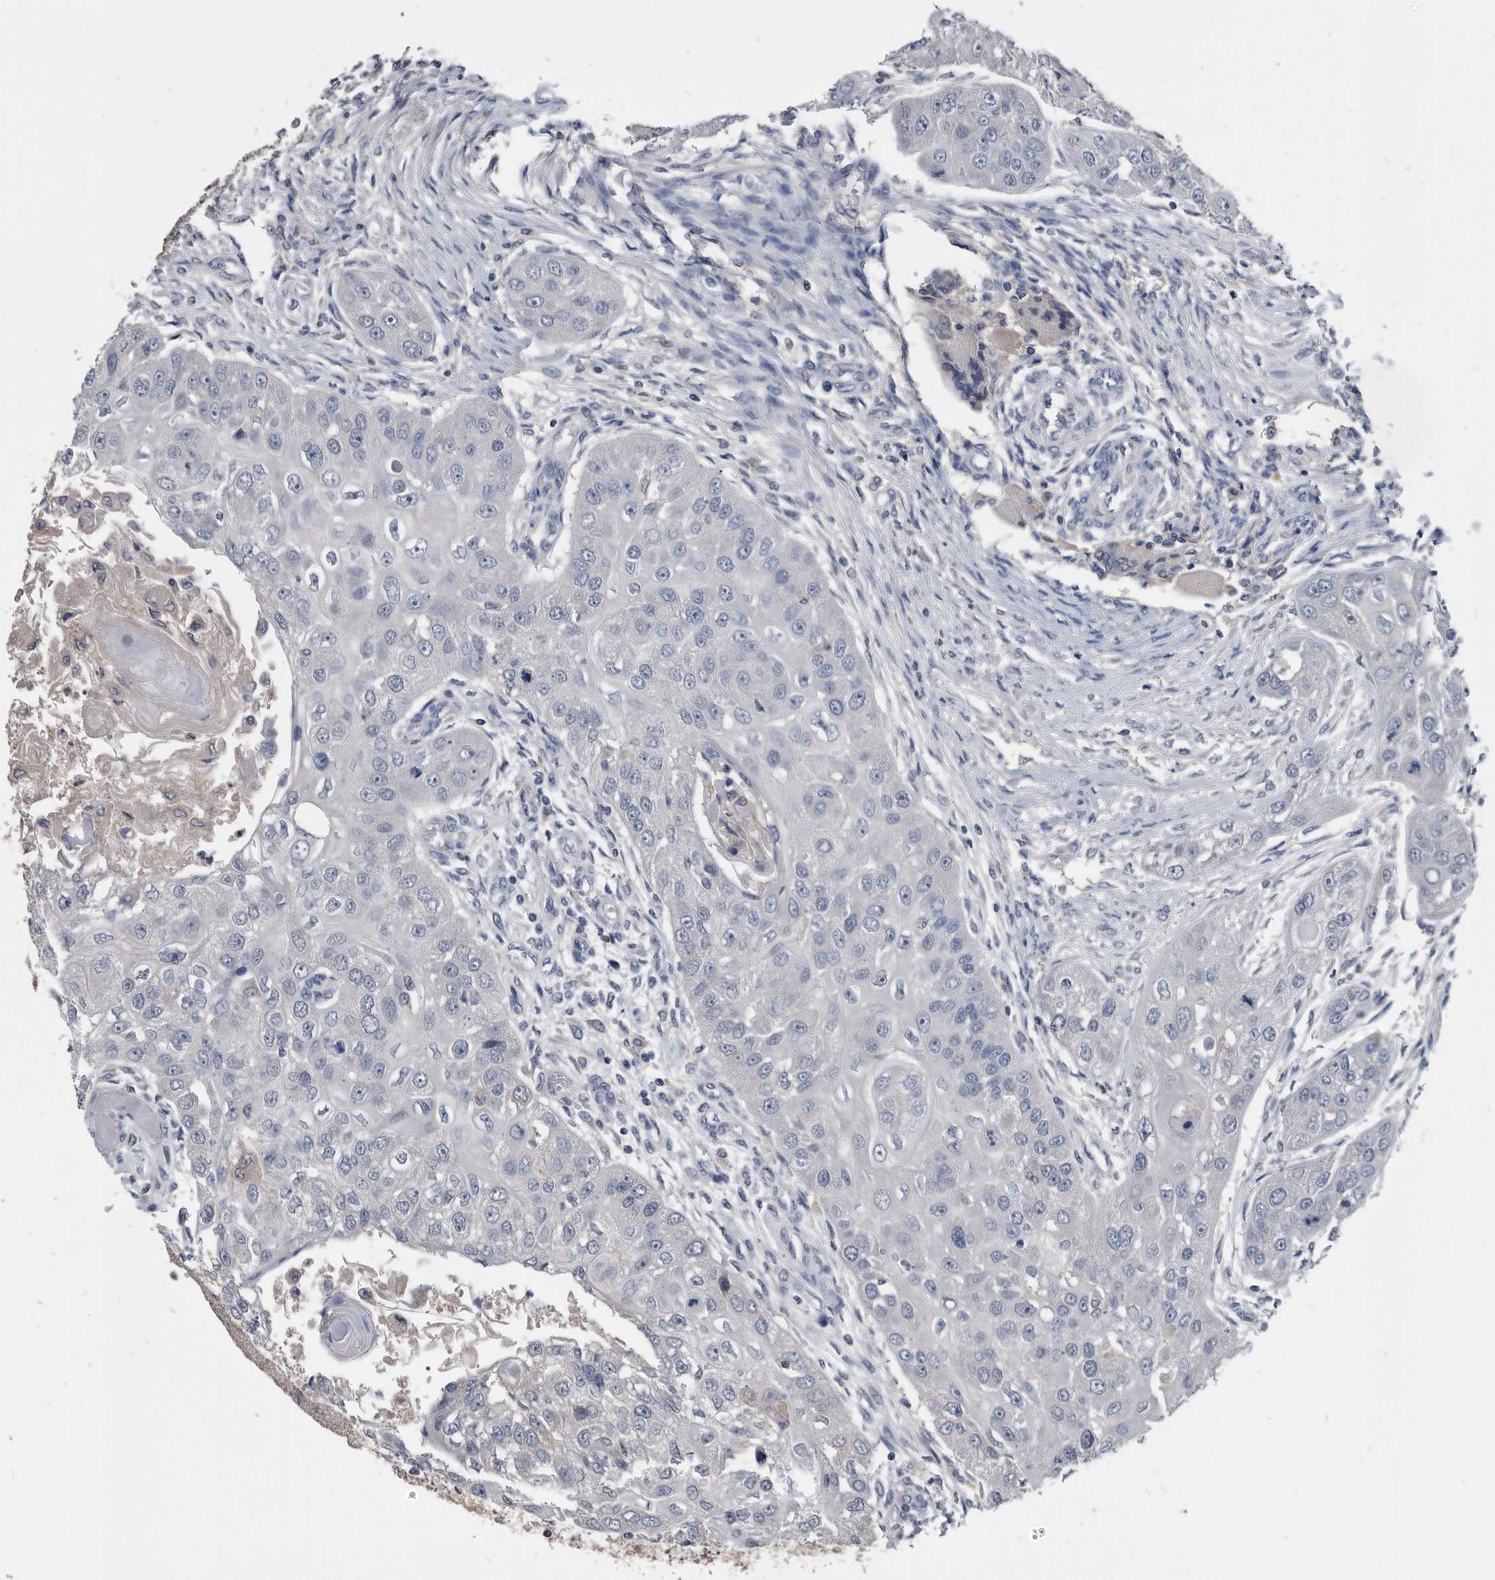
{"staining": {"intensity": "negative", "quantity": "none", "location": "none"}, "tissue": "head and neck cancer", "cell_type": "Tumor cells", "image_type": "cancer", "snomed": [{"axis": "morphology", "description": "Normal tissue, NOS"}, {"axis": "morphology", "description": "Squamous cell carcinoma, NOS"}, {"axis": "topography", "description": "Skeletal muscle"}, {"axis": "topography", "description": "Head-Neck"}], "caption": "Immunohistochemistry histopathology image of squamous cell carcinoma (head and neck) stained for a protein (brown), which reveals no staining in tumor cells. Brightfield microscopy of immunohistochemistry (IHC) stained with DAB (brown) and hematoxylin (blue), captured at high magnification.", "gene": "PDXK", "patient": {"sex": "male", "age": 51}}